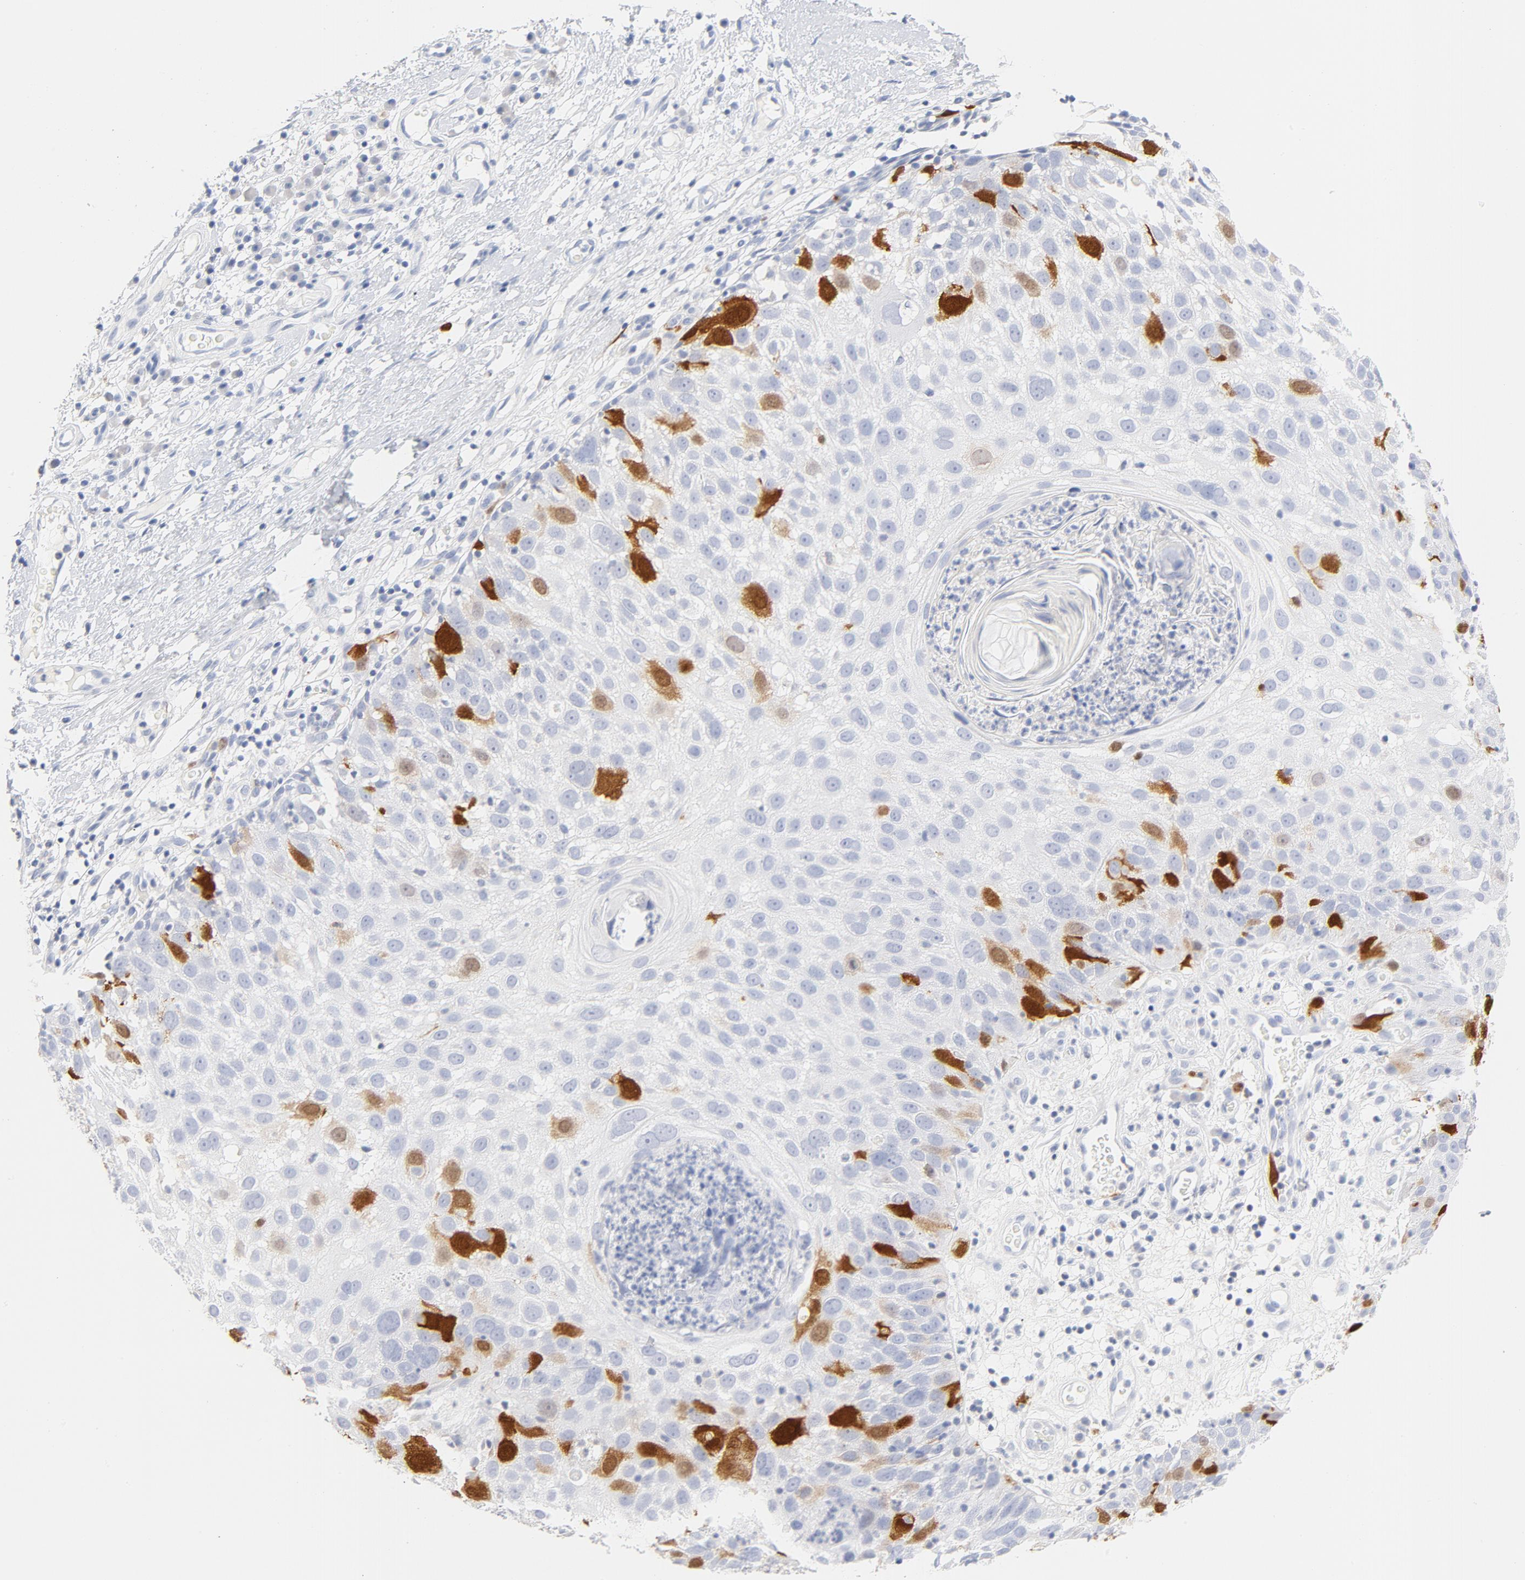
{"staining": {"intensity": "strong", "quantity": "25%-75%", "location": "nuclear"}, "tissue": "skin cancer", "cell_type": "Tumor cells", "image_type": "cancer", "snomed": [{"axis": "morphology", "description": "Squamous cell carcinoma, NOS"}, {"axis": "topography", "description": "Skin"}], "caption": "Immunohistochemical staining of skin cancer (squamous cell carcinoma) displays high levels of strong nuclear expression in approximately 25%-75% of tumor cells.", "gene": "CDC20", "patient": {"sex": "male", "age": 87}}